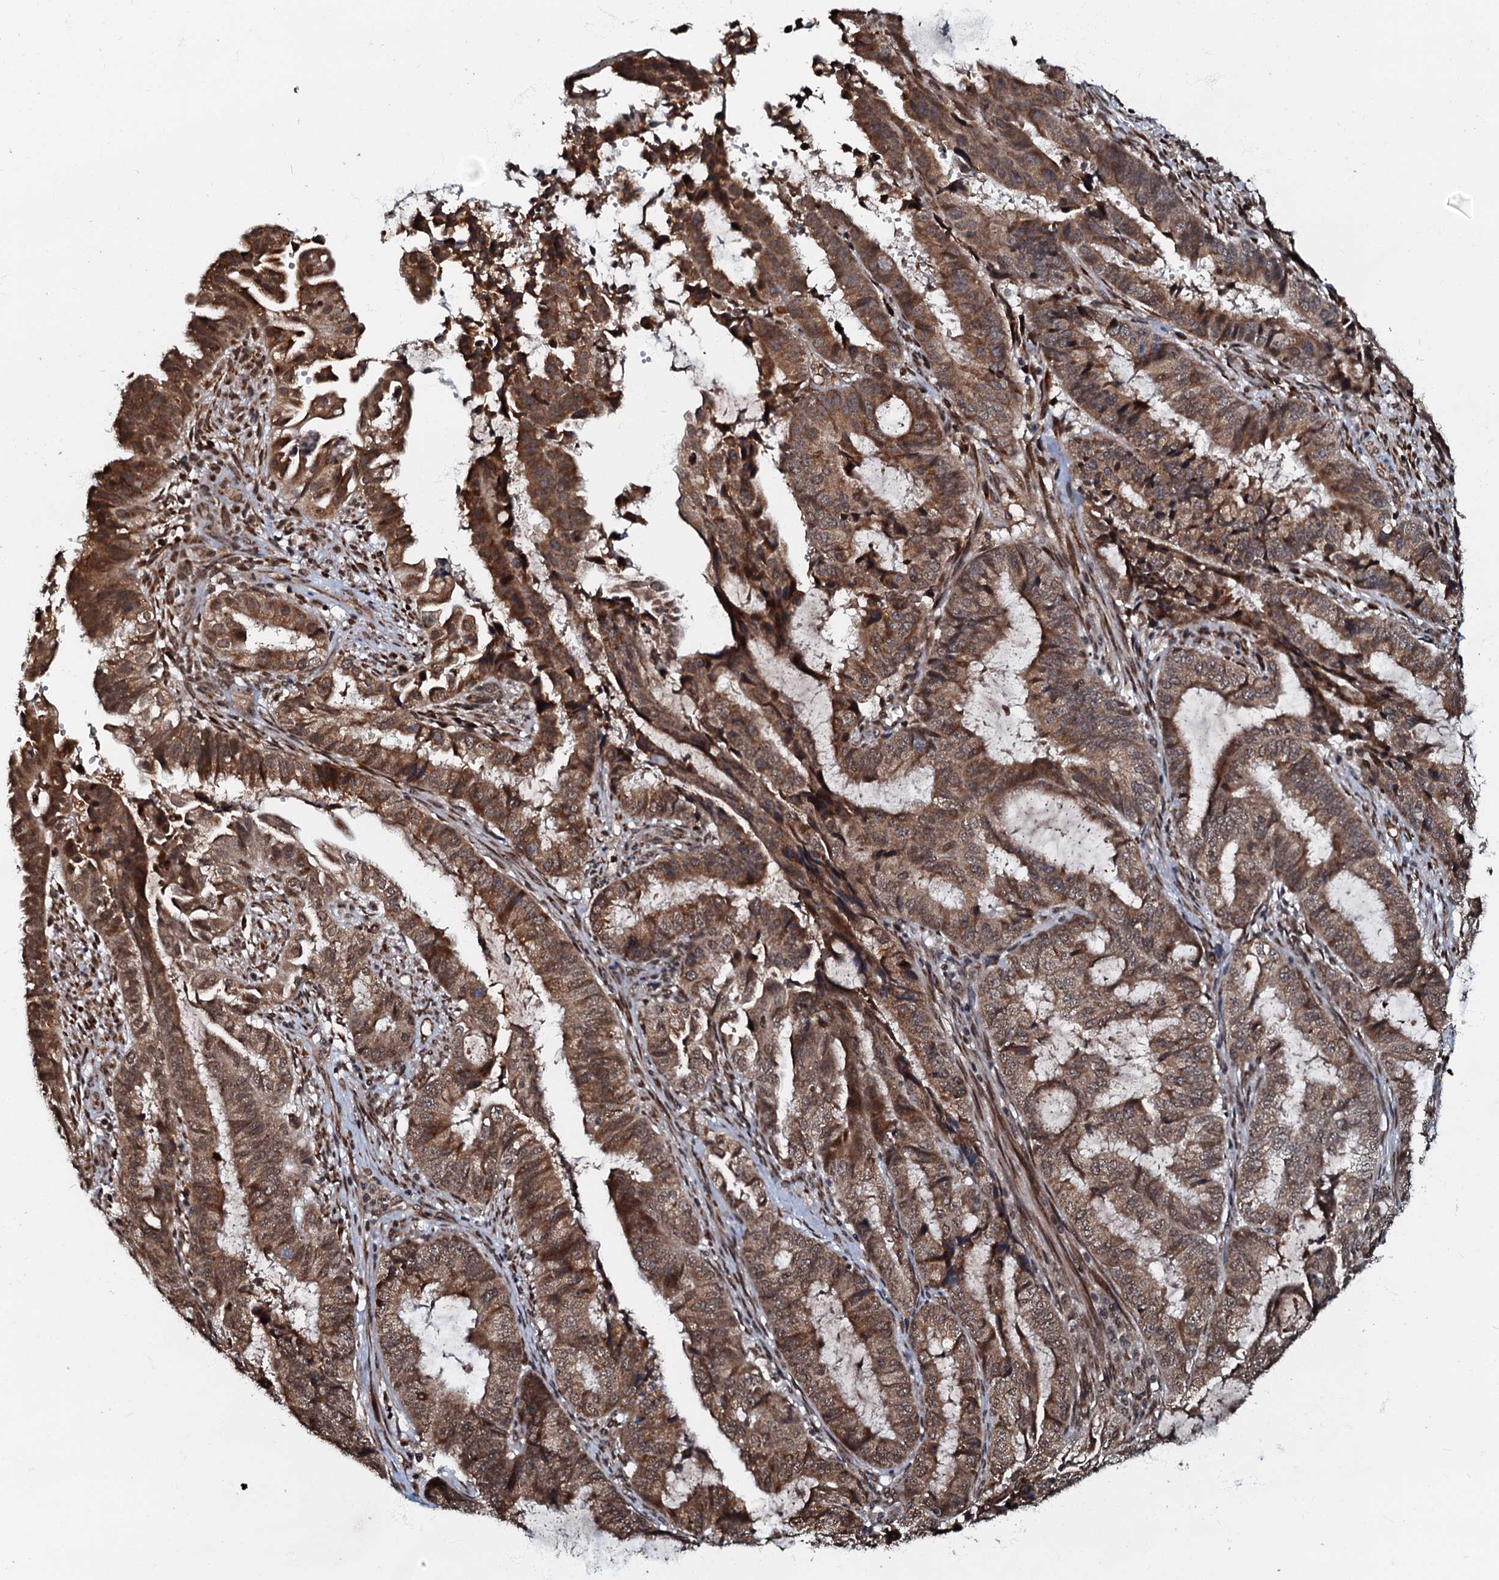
{"staining": {"intensity": "moderate", "quantity": ">75%", "location": "cytoplasmic/membranous,nuclear"}, "tissue": "endometrial cancer", "cell_type": "Tumor cells", "image_type": "cancer", "snomed": [{"axis": "morphology", "description": "Adenocarcinoma, NOS"}, {"axis": "topography", "description": "Endometrium"}], "caption": "Endometrial cancer (adenocarcinoma) was stained to show a protein in brown. There is medium levels of moderate cytoplasmic/membranous and nuclear staining in approximately >75% of tumor cells.", "gene": "C18orf32", "patient": {"sex": "female", "age": 51}}